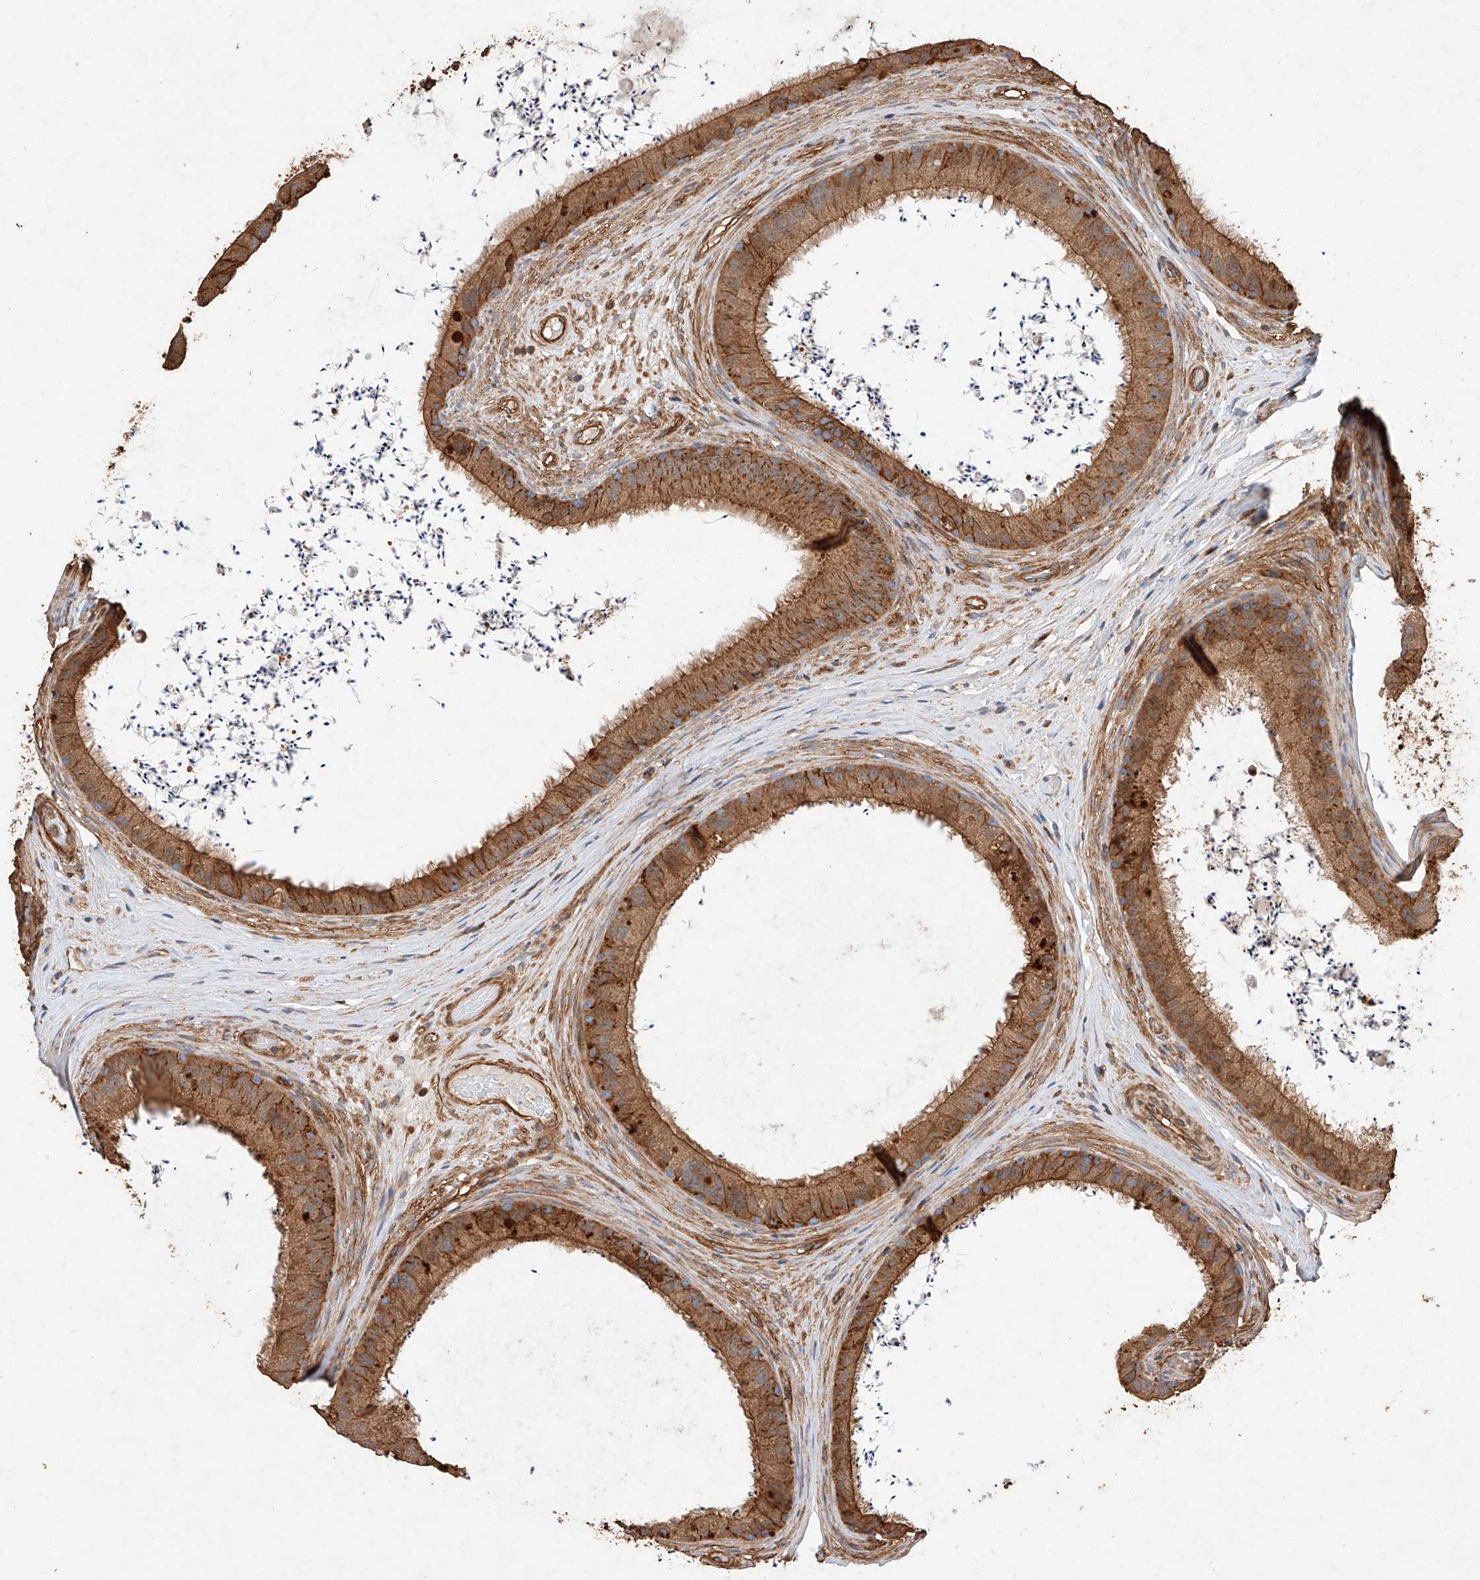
{"staining": {"intensity": "moderate", "quantity": ">75%", "location": "cytoplasmic/membranous"}, "tissue": "epididymis", "cell_type": "Glandular cells", "image_type": "normal", "snomed": [{"axis": "morphology", "description": "Normal tissue, NOS"}, {"axis": "topography", "description": "Epididymis, spermatic cord, NOS"}], "caption": "A brown stain highlights moderate cytoplasmic/membranous expression of a protein in glandular cells of unremarkable human epididymis. (DAB IHC, brown staining for protein, blue staining for nuclei).", "gene": "GHDC", "patient": {"sex": "male", "age": 50}}